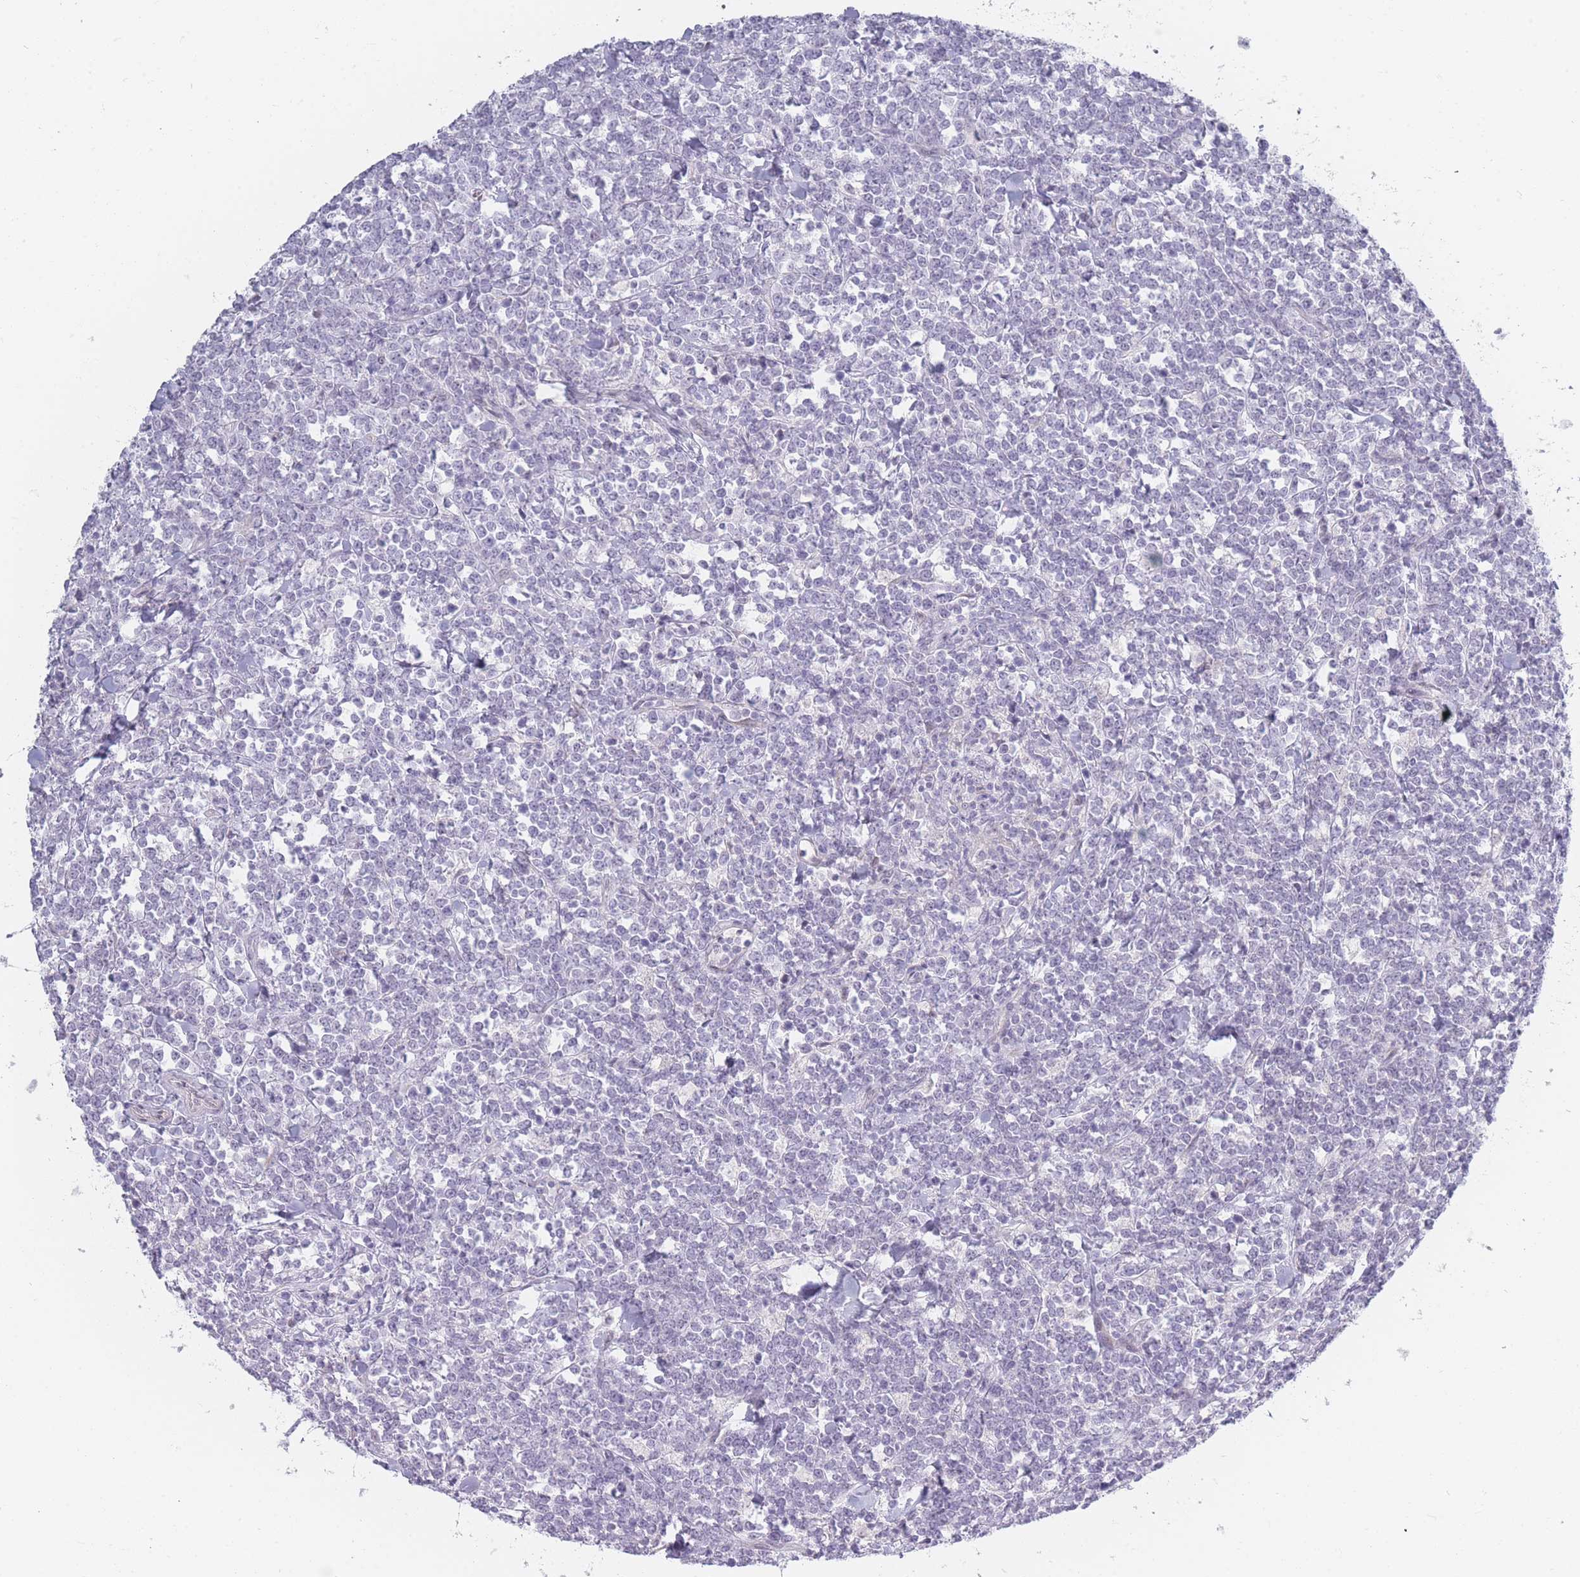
{"staining": {"intensity": "negative", "quantity": "none", "location": "none"}, "tissue": "lymphoma", "cell_type": "Tumor cells", "image_type": "cancer", "snomed": [{"axis": "morphology", "description": "Malignant lymphoma, non-Hodgkin's type, High grade"}, {"axis": "topography", "description": "Small intestine"}, {"axis": "topography", "description": "Colon"}], "caption": "This is an immunohistochemistry image of lymphoma. There is no expression in tumor cells.", "gene": "ROS1", "patient": {"sex": "male", "age": 8}}